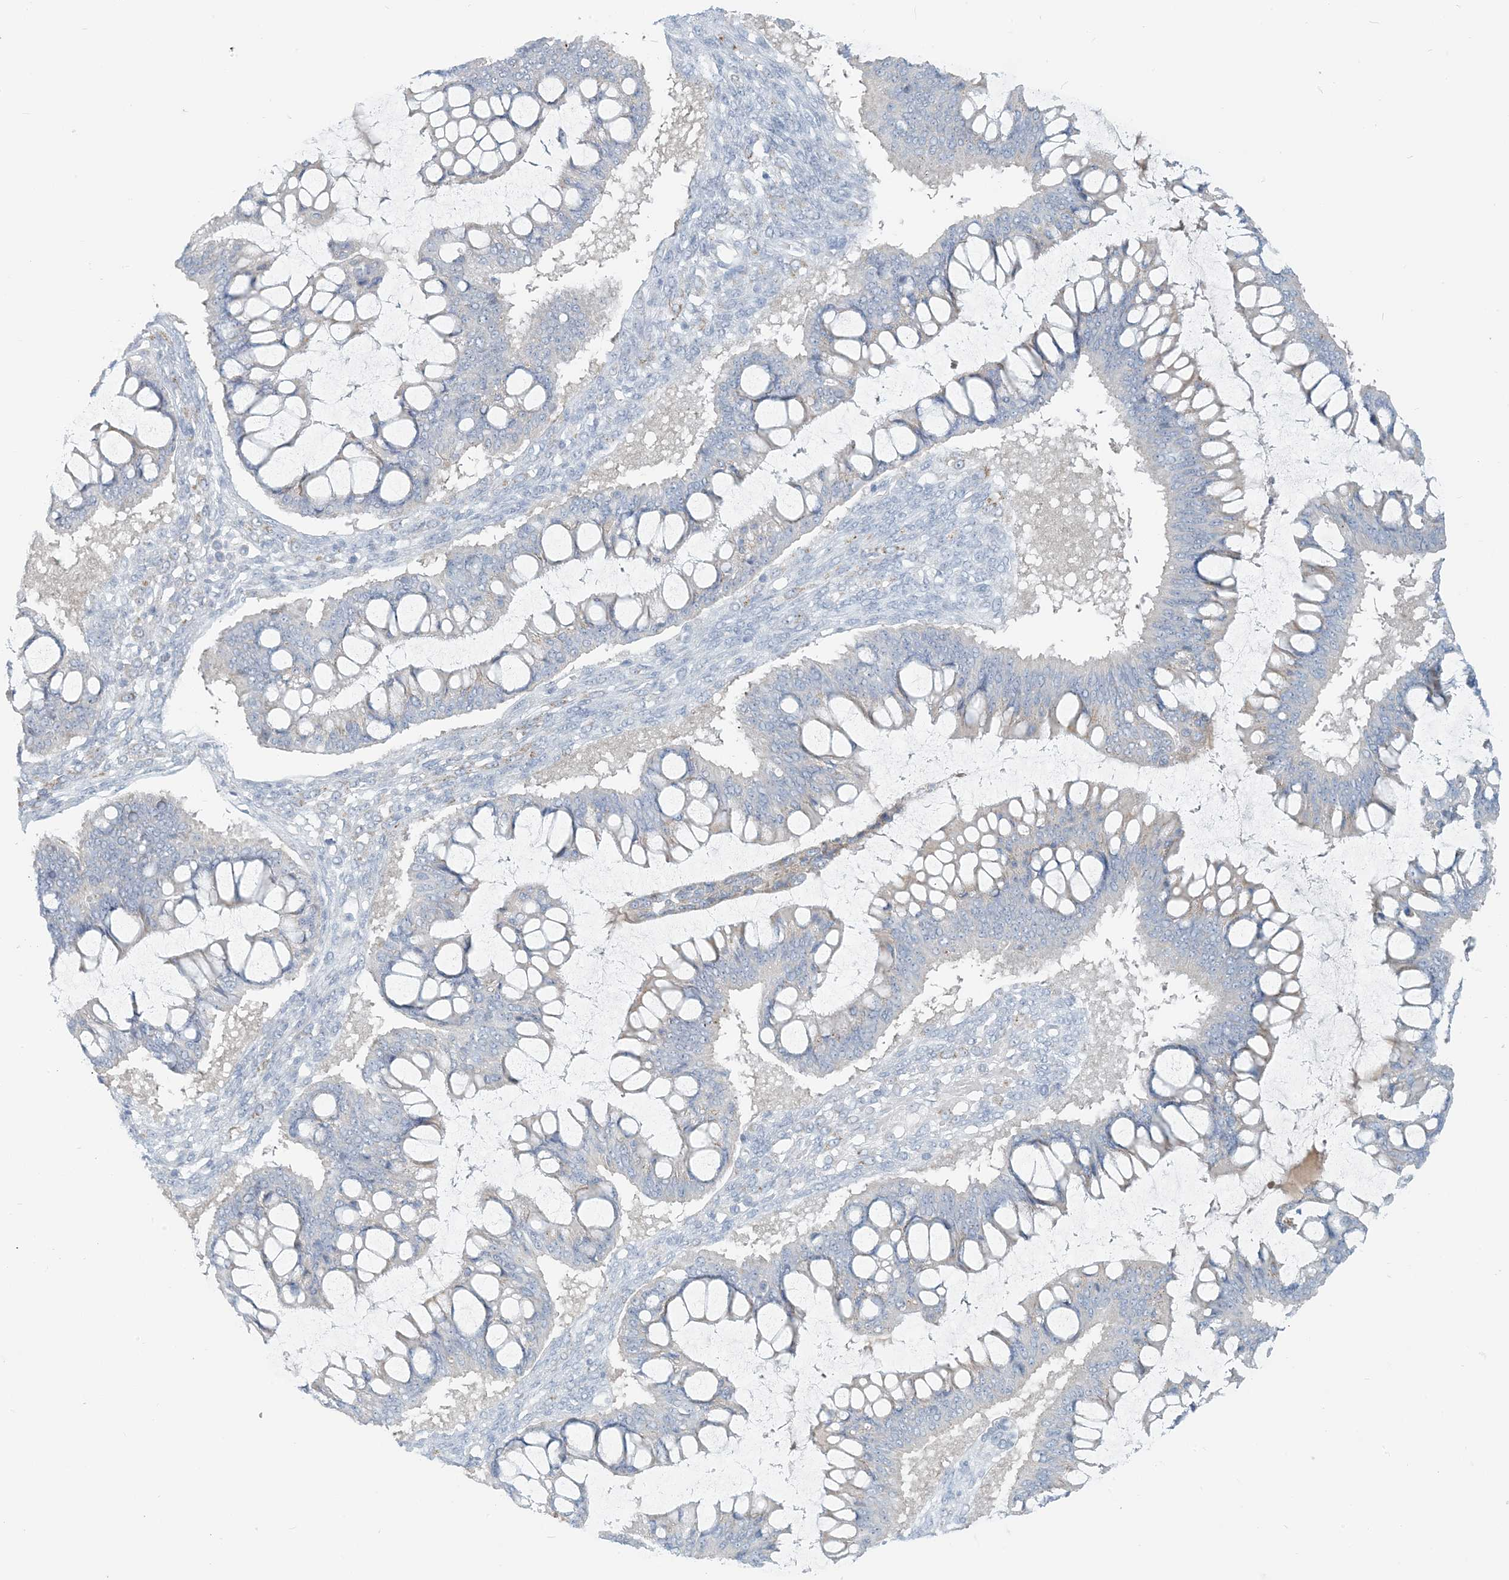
{"staining": {"intensity": "negative", "quantity": "none", "location": "none"}, "tissue": "ovarian cancer", "cell_type": "Tumor cells", "image_type": "cancer", "snomed": [{"axis": "morphology", "description": "Cystadenocarcinoma, mucinous, NOS"}, {"axis": "topography", "description": "Ovary"}], "caption": "An IHC micrograph of mucinous cystadenocarcinoma (ovarian) is shown. There is no staining in tumor cells of mucinous cystadenocarcinoma (ovarian).", "gene": "SCML1", "patient": {"sex": "female", "age": 73}}